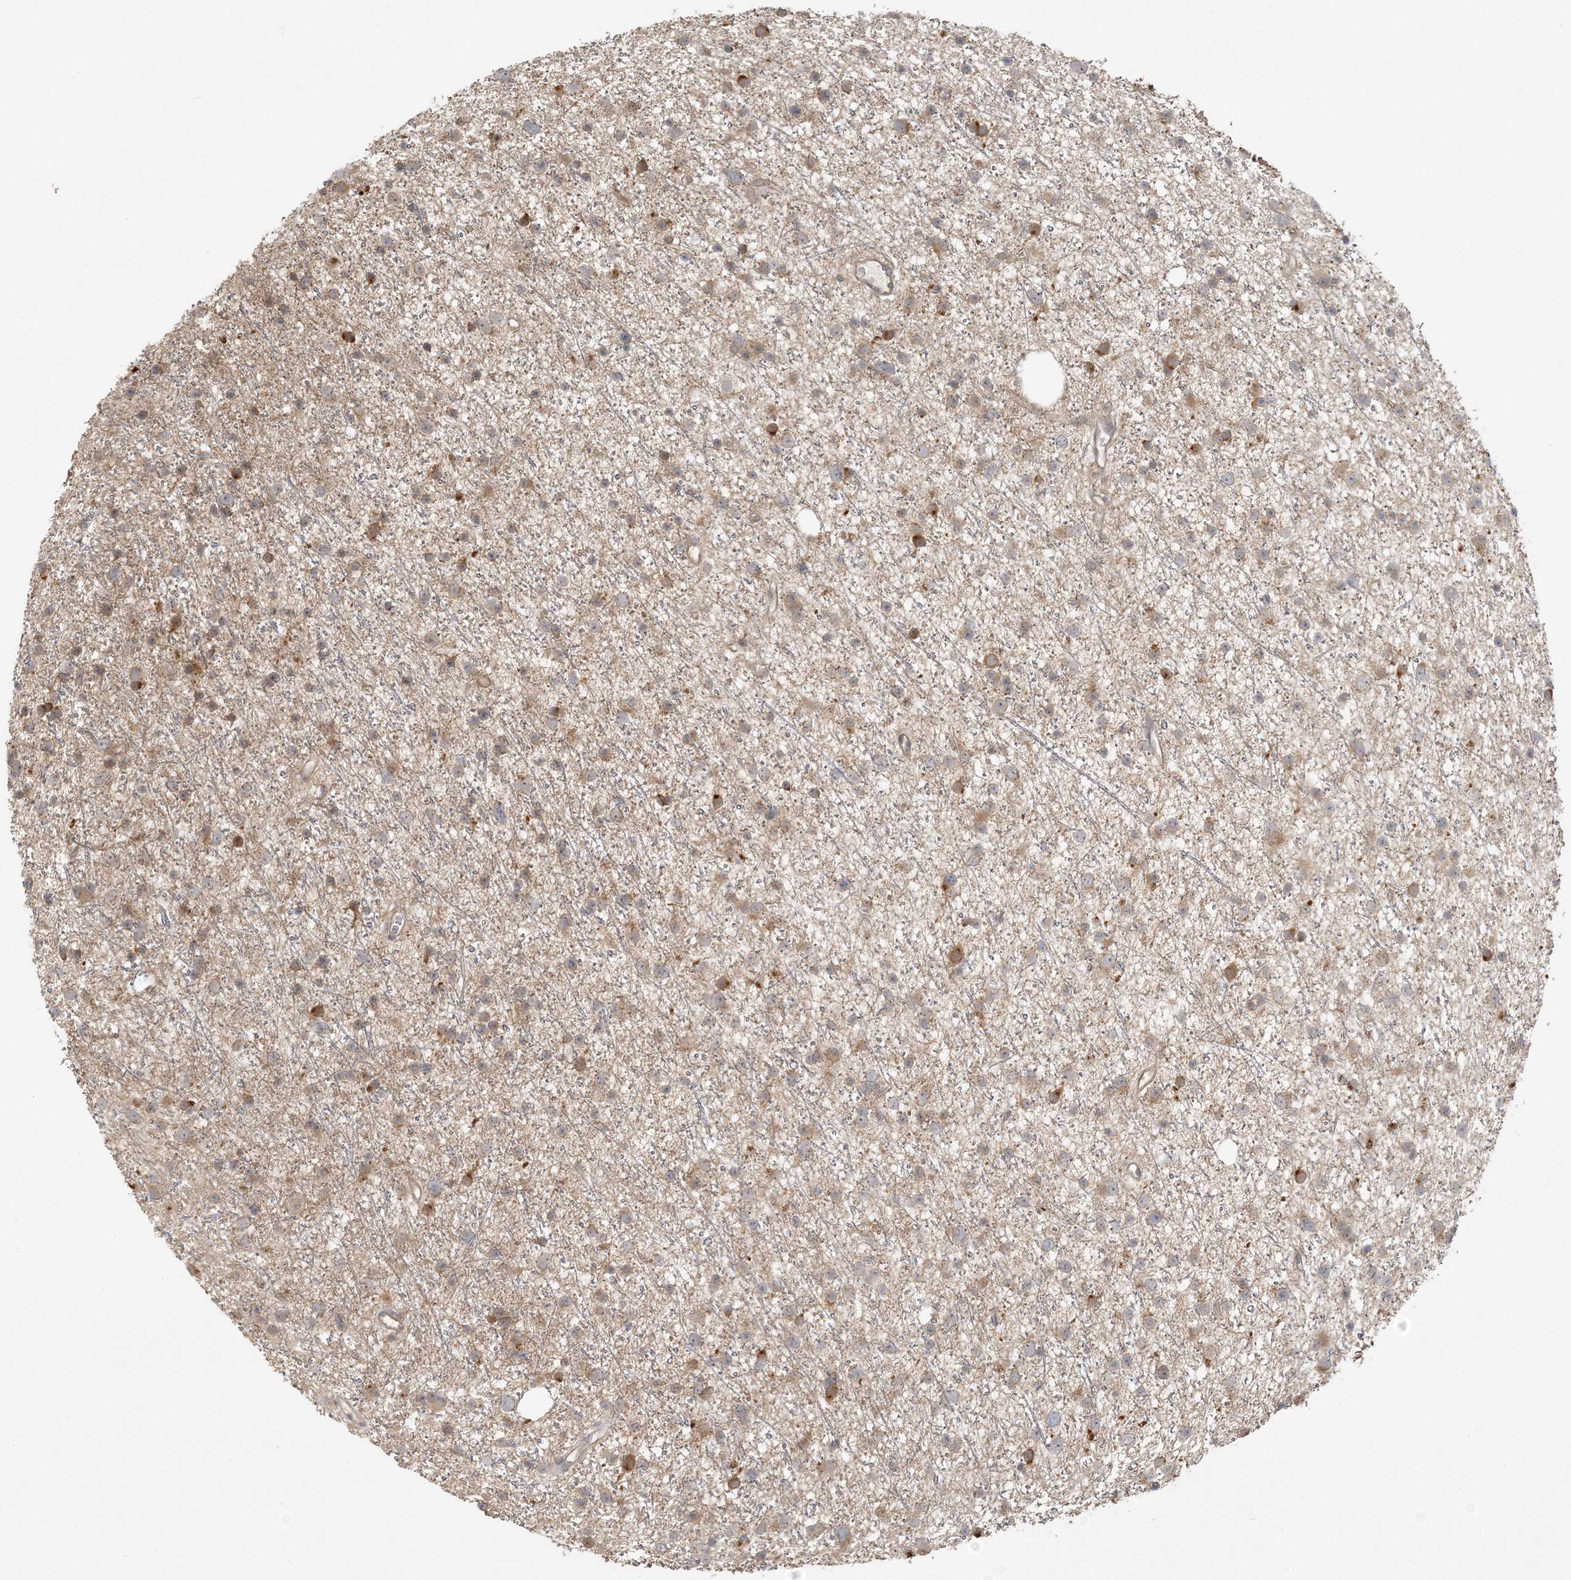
{"staining": {"intensity": "weak", "quantity": ">75%", "location": "cytoplasmic/membranous"}, "tissue": "glioma", "cell_type": "Tumor cells", "image_type": "cancer", "snomed": [{"axis": "morphology", "description": "Glioma, malignant, Low grade"}, {"axis": "topography", "description": "Cerebral cortex"}], "caption": "Immunohistochemistry (DAB) staining of malignant low-grade glioma reveals weak cytoplasmic/membranous protein positivity in about >75% of tumor cells.", "gene": "OBI1", "patient": {"sex": "female", "age": 39}}